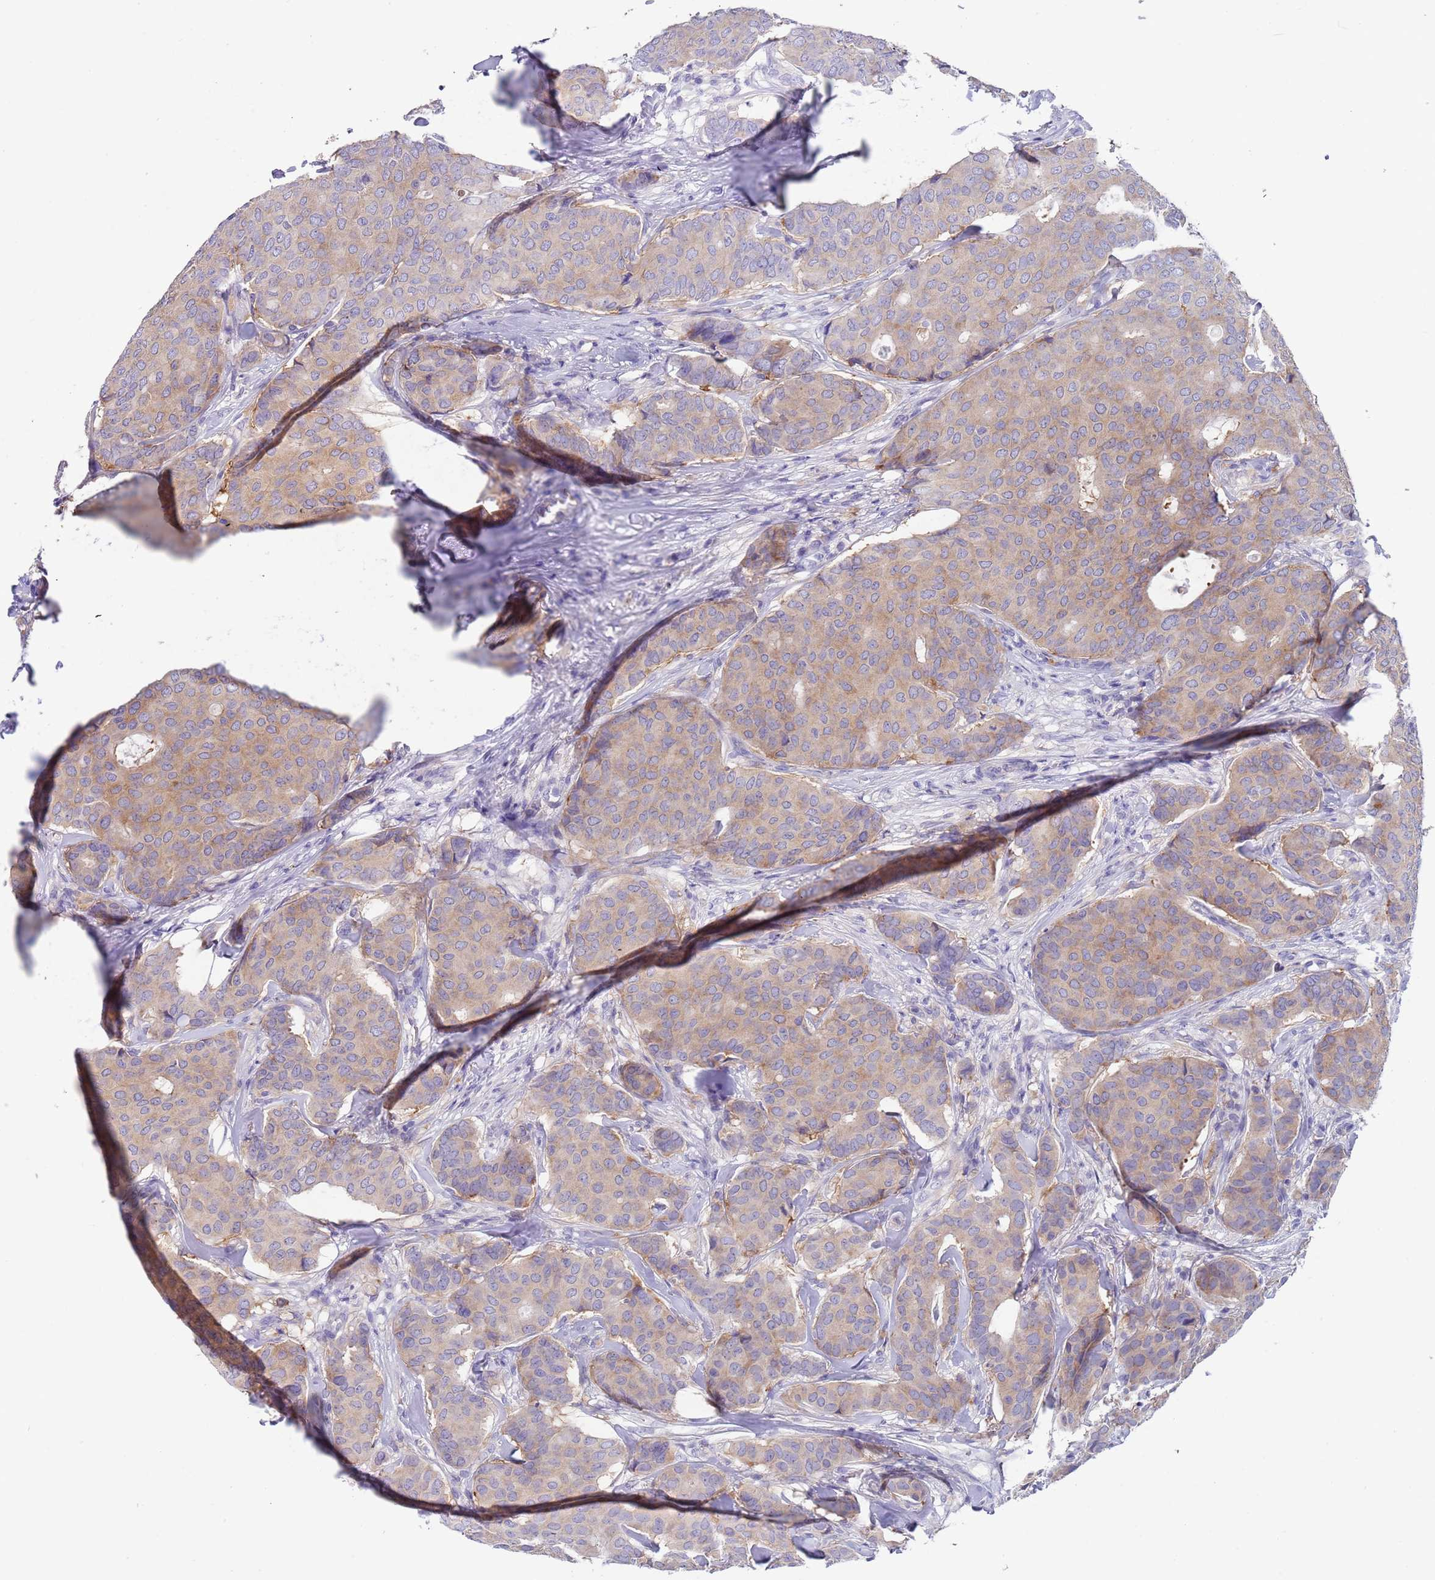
{"staining": {"intensity": "weak", "quantity": "25%-75%", "location": "cytoplasmic/membranous"}, "tissue": "breast cancer", "cell_type": "Tumor cells", "image_type": "cancer", "snomed": [{"axis": "morphology", "description": "Duct carcinoma"}, {"axis": "topography", "description": "Breast"}], "caption": "IHC histopathology image of breast infiltrating ductal carcinoma stained for a protein (brown), which demonstrates low levels of weak cytoplasmic/membranous positivity in about 25%-75% of tumor cells.", "gene": "TYW1", "patient": {"sex": "female", "age": 75}}